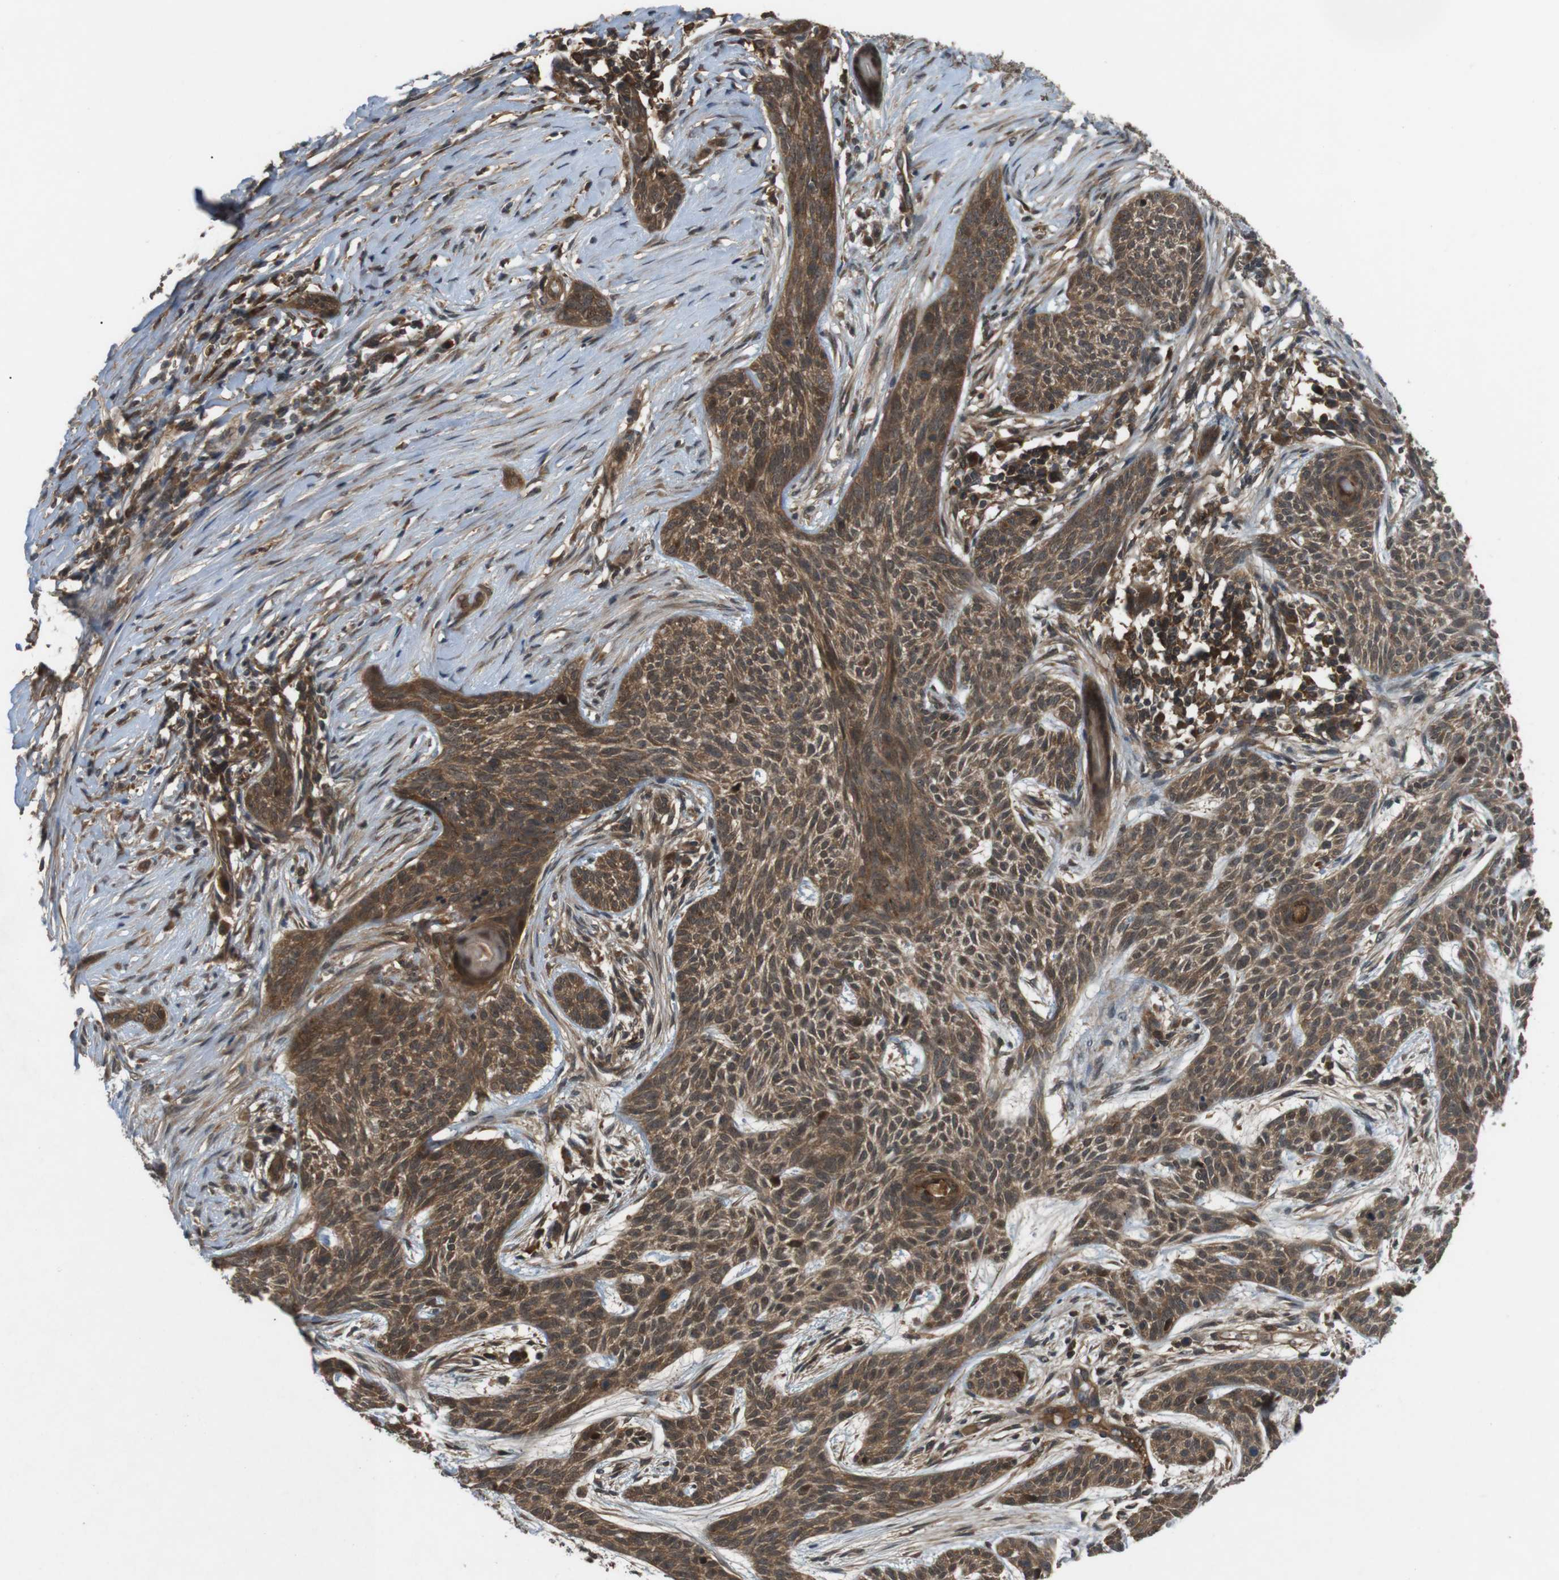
{"staining": {"intensity": "moderate", "quantity": ">75%", "location": "cytoplasmic/membranous"}, "tissue": "skin cancer", "cell_type": "Tumor cells", "image_type": "cancer", "snomed": [{"axis": "morphology", "description": "Basal cell carcinoma"}, {"axis": "topography", "description": "Skin"}], "caption": "Brown immunohistochemical staining in basal cell carcinoma (skin) exhibits moderate cytoplasmic/membranous positivity in about >75% of tumor cells. The staining was performed using DAB, with brown indicating positive protein expression. Nuclei are stained blue with hematoxylin.", "gene": "NFKBIE", "patient": {"sex": "female", "age": 59}}